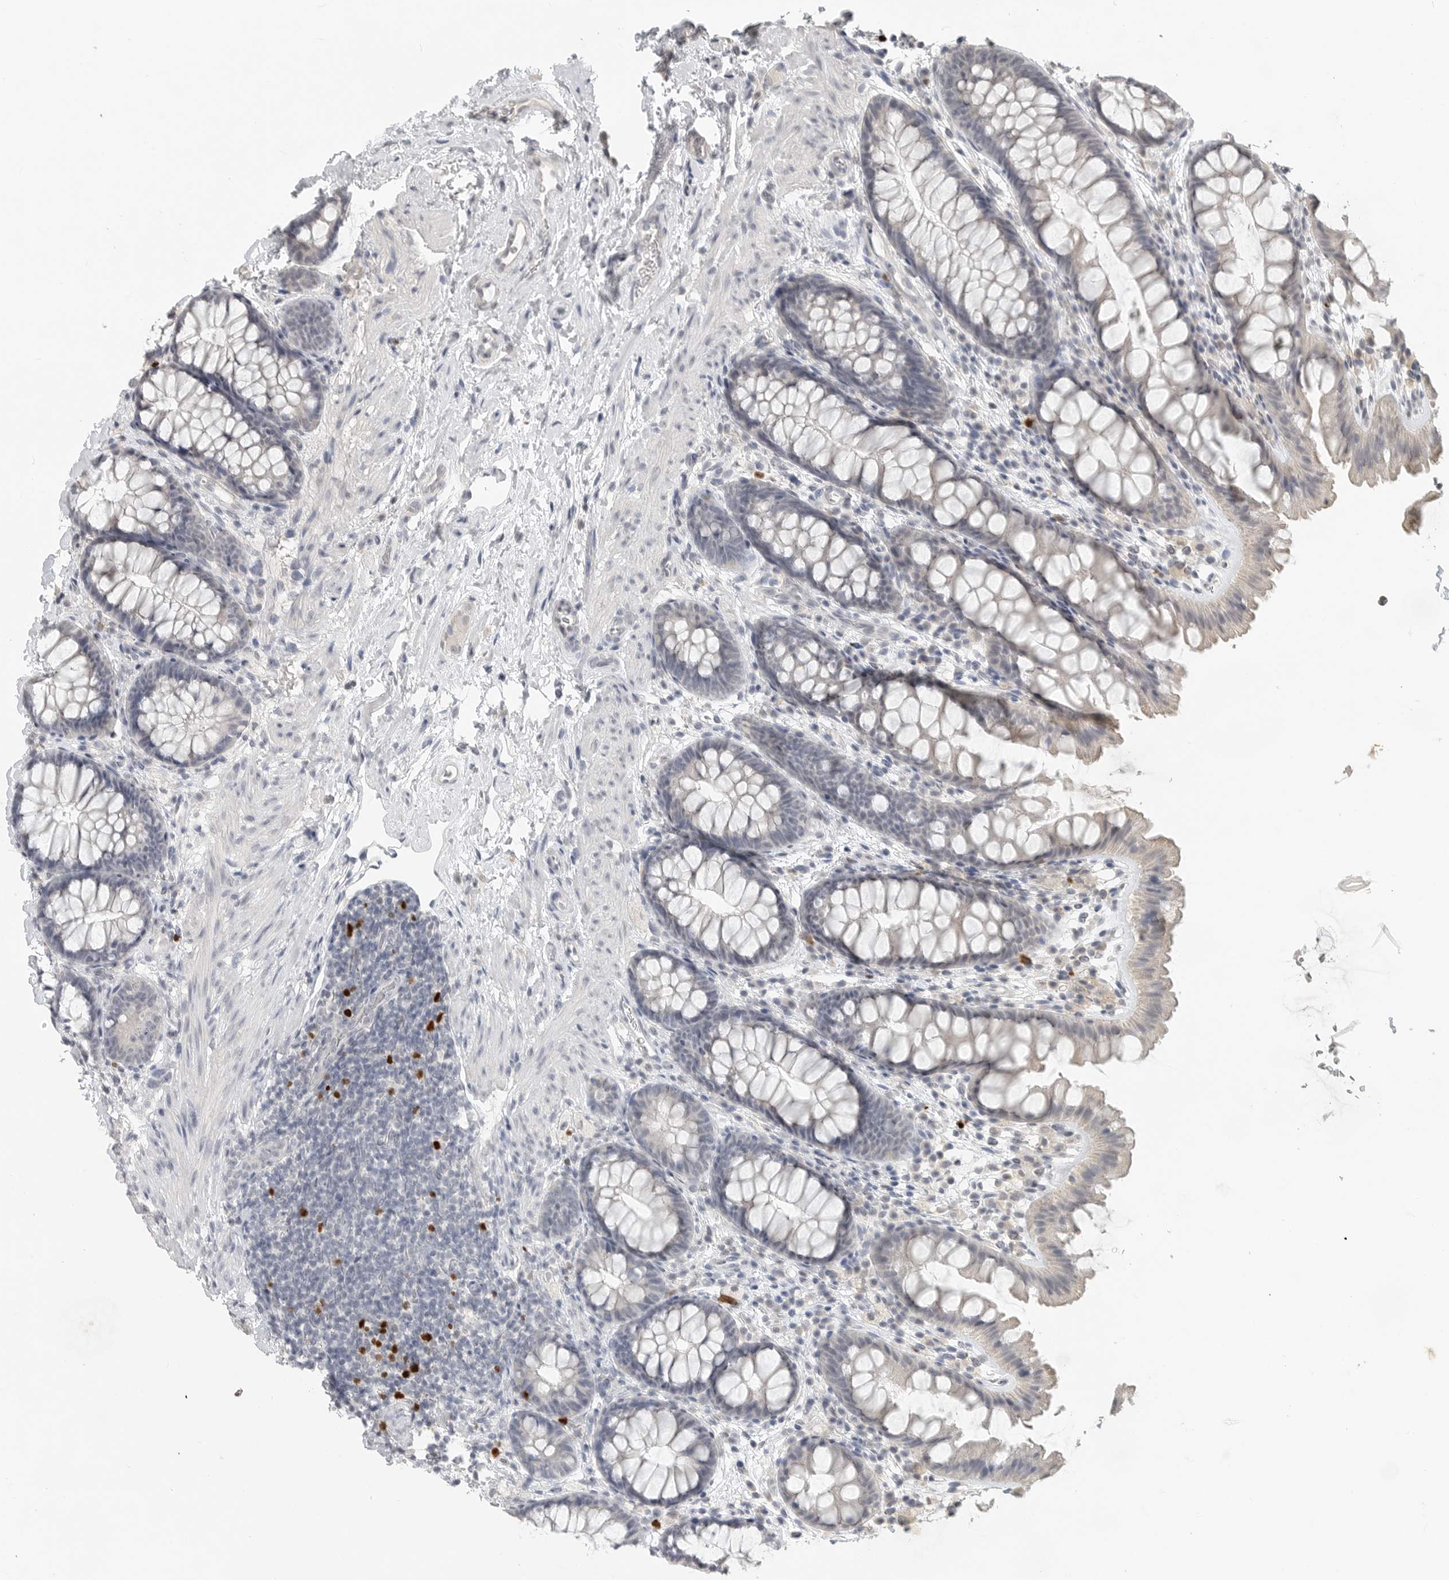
{"staining": {"intensity": "negative", "quantity": "none", "location": "none"}, "tissue": "colon", "cell_type": "Endothelial cells", "image_type": "normal", "snomed": [{"axis": "morphology", "description": "Normal tissue, NOS"}, {"axis": "topography", "description": "Colon"}], "caption": "Immunohistochemistry (IHC) of benign colon demonstrates no expression in endothelial cells. The staining was performed using DAB to visualize the protein expression in brown, while the nuclei were stained in blue with hematoxylin (Magnification: 20x).", "gene": "FOXP3", "patient": {"sex": "female", "age": 62}}